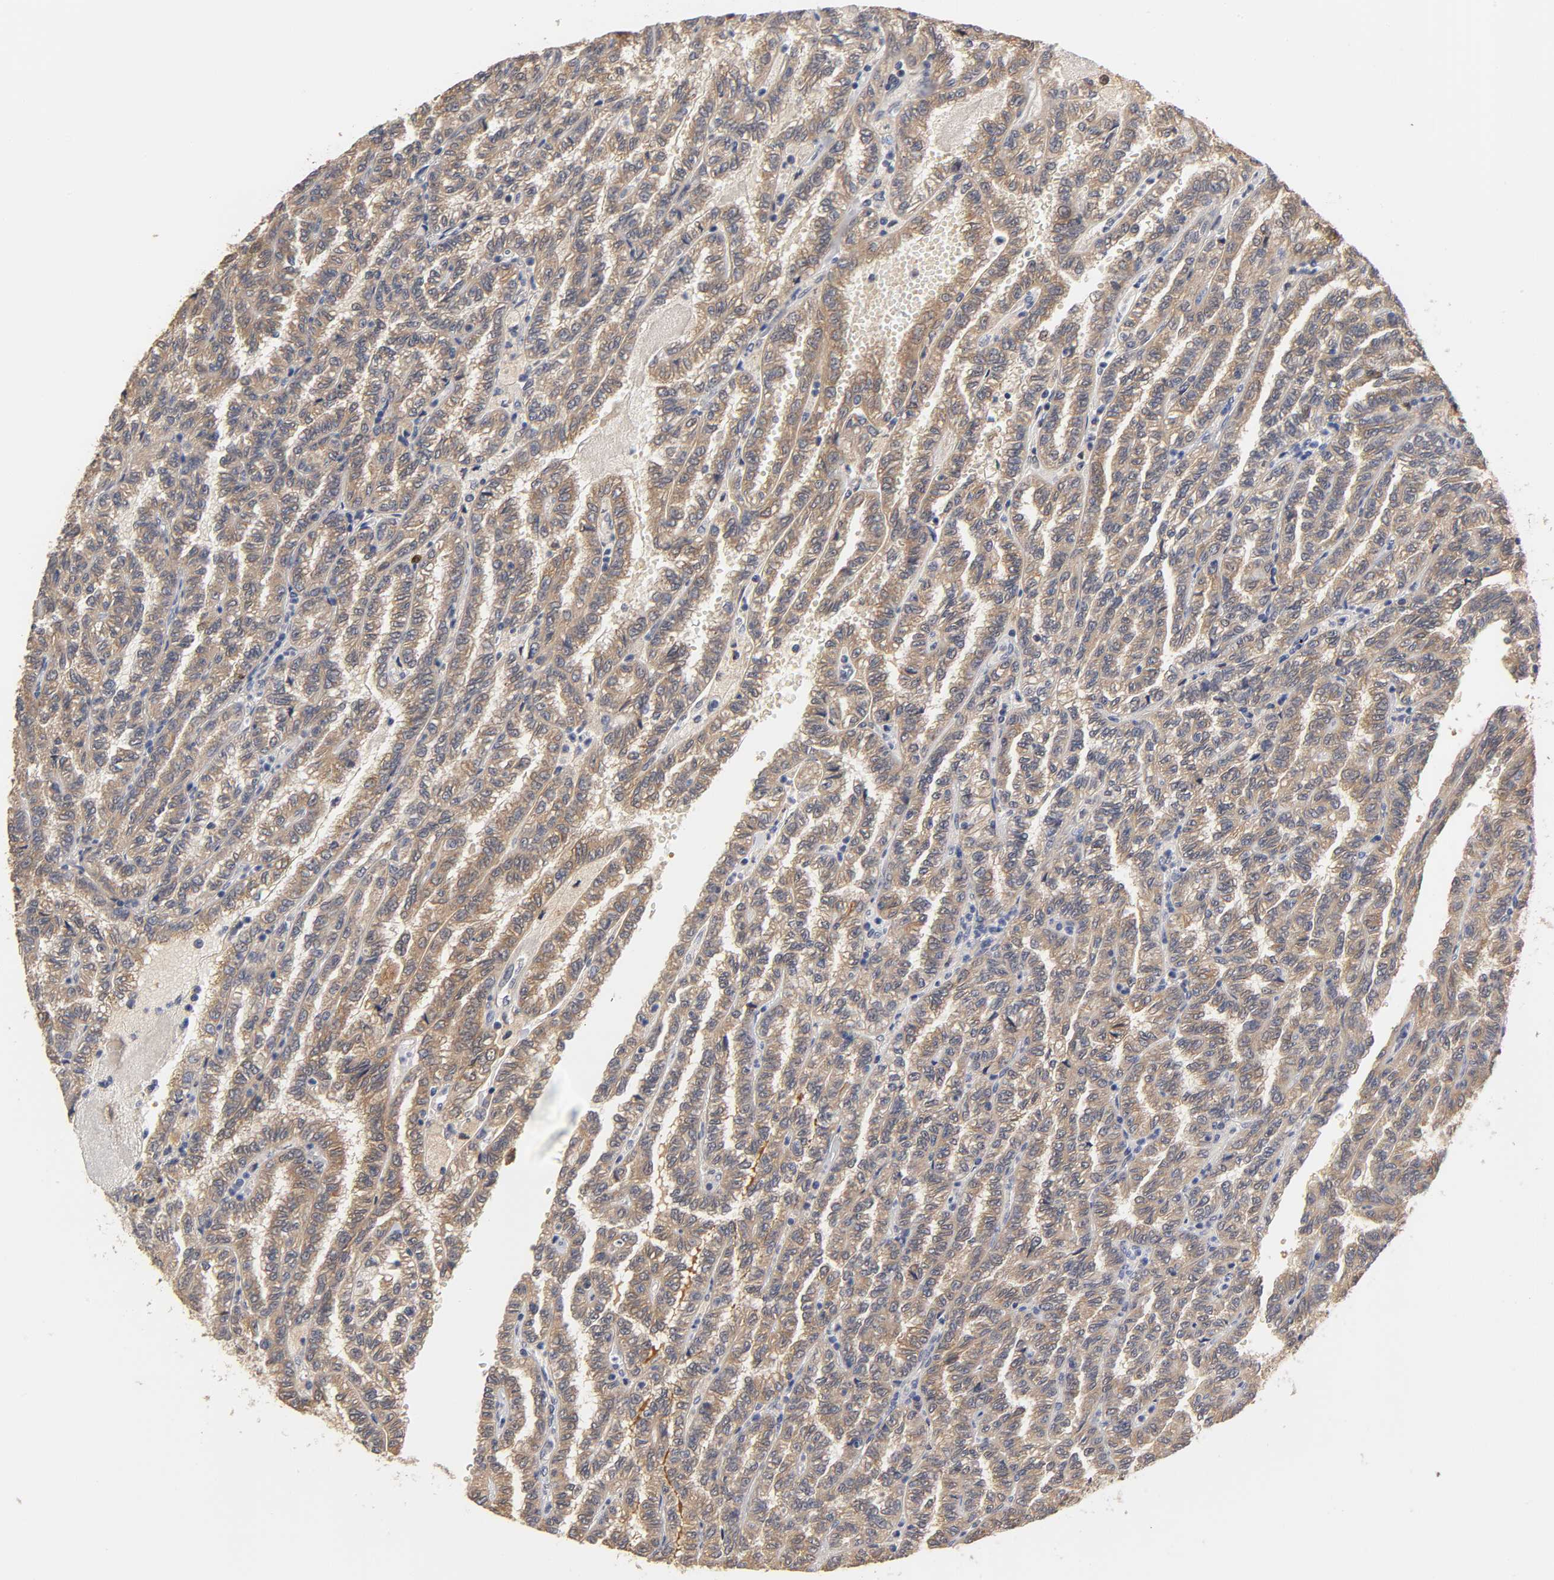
{"staining": {"intensity": "moderate", "quantity": ">75%", "location": "cytoplasmic/membranous,nuclear"}, "tissue": "renal cancer", "cell_type": "Tumor cells", "image_type": "cancer", "snomed": [{"axis": "morphology", "description": "Inflammation, NOS"}, {"axis": "morphology", "description": "Adenocarcinoma, NOS"}, {"axis": "topography", "description": "Kidney"}], "caption": "Tumor cells reveal medium levels of moderate cytoplasmic/membranous and nuclear positivity in about >75% of cells in human renal adenocarcinoma.", "gene": "GSTZ1", "patient": {"sex": "male", "age": 68}}